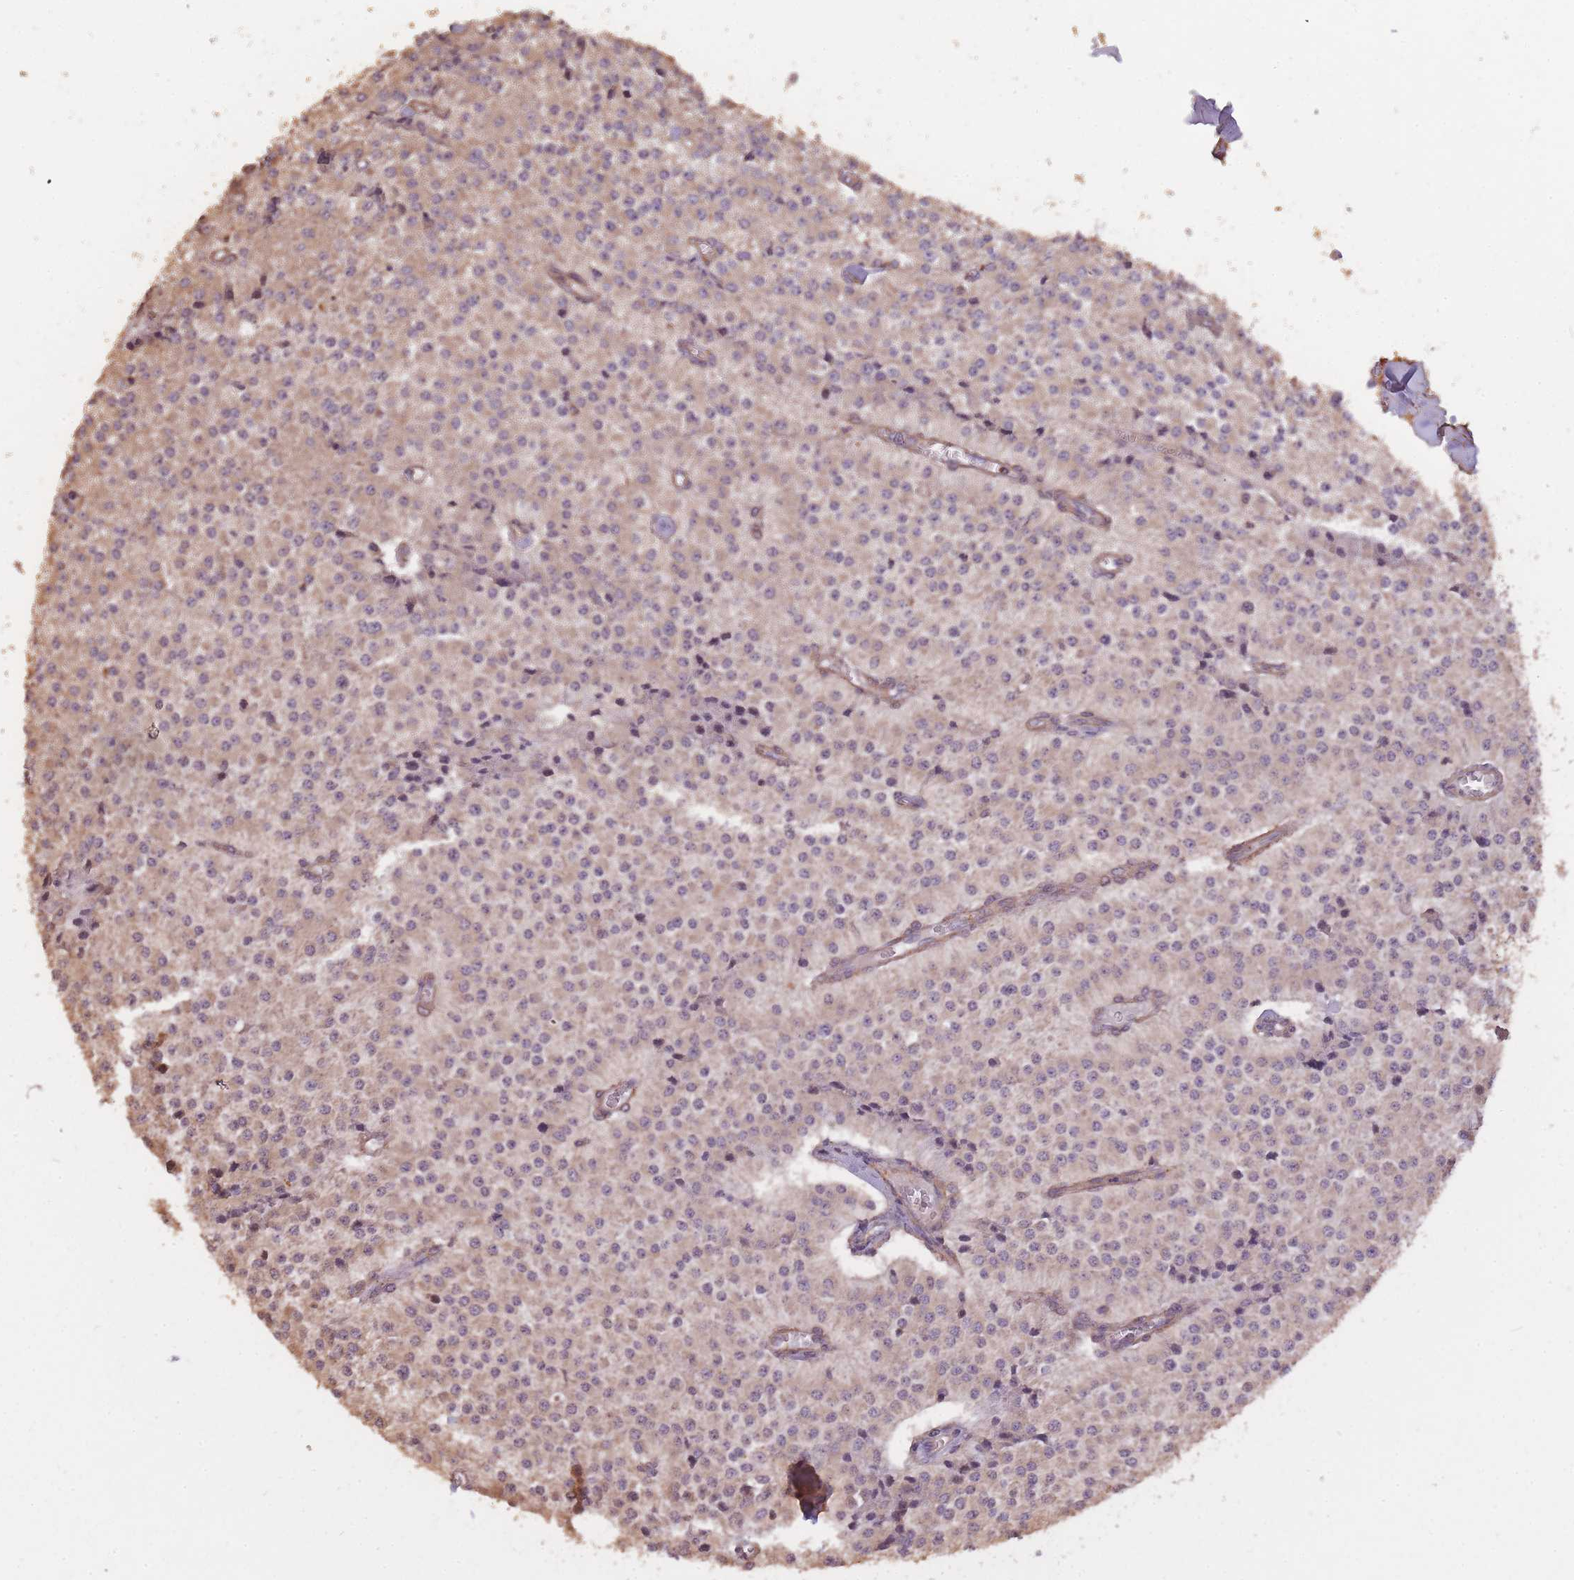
{"staining": {"intensity": "weak", "quantity": "25%-75%", "location": "cytoplasmic/membranous"}, "tissue": "carcinoid", "cell_type": "Tumor cells", "image_type": "cancer", "snomed": [{"axis": "morphology", "description": "Carcinoid, malignant, NOS"}, {"axis": "topography", "description": "Colon"}], "caption": "Carcinoid tissue displays weak cytoplasmic/membranous expression in approximately 25%-75% of tumor cells (Brightfield microscopy of DAB IHC at high magnification).", "gene": "ARMH3", "patient": {"sex": "female", "age": 52}}